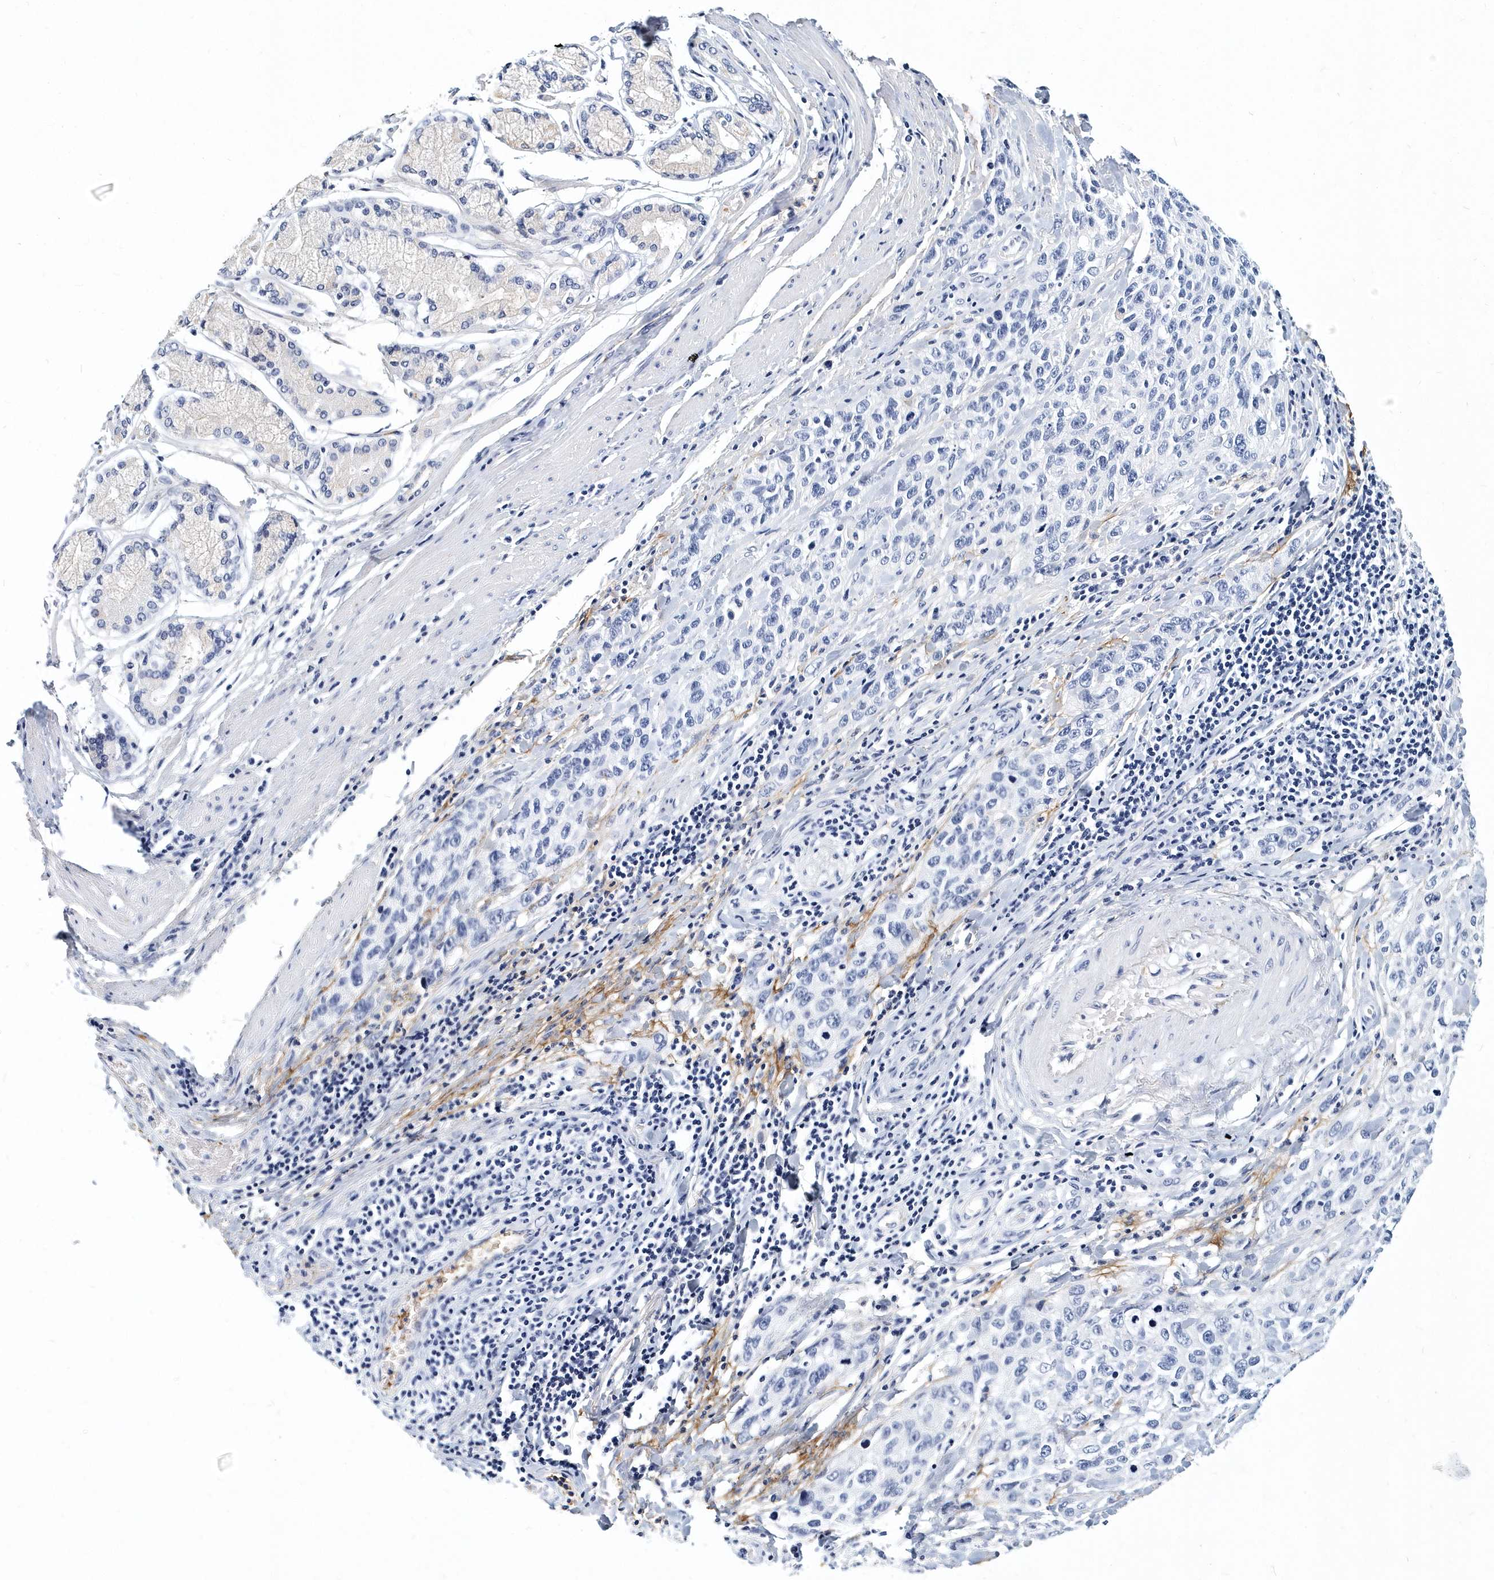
{"staining": {"intensity": "negative", "quantity": "none", "location": "none"}, "tissue": "stomach cancer", "cell_type": "Tumor cells", "image_type": "cancer", "snomed": [{"axis": "morphology", "description": "Normal tissue, NOS"}, {"axis": "morphology", "description": "Adenocarcinoma, NOS"}, {"axis": "topography", "description": "Lymph node"}, {"axis": "topography", "description": "Stomach"}], "caption": "High power microscopy photomicrograph of an IHC histopathology image of stomach cancer, revealing no significant staining in tumor cells. (Stains: DAB immunohistochemistry with hematoxylin counter stain, Microscopy: brightfield microscopy at high magnification).", "gene": "ITGA2B", "patient": {"sex": "male", "age": 48}}